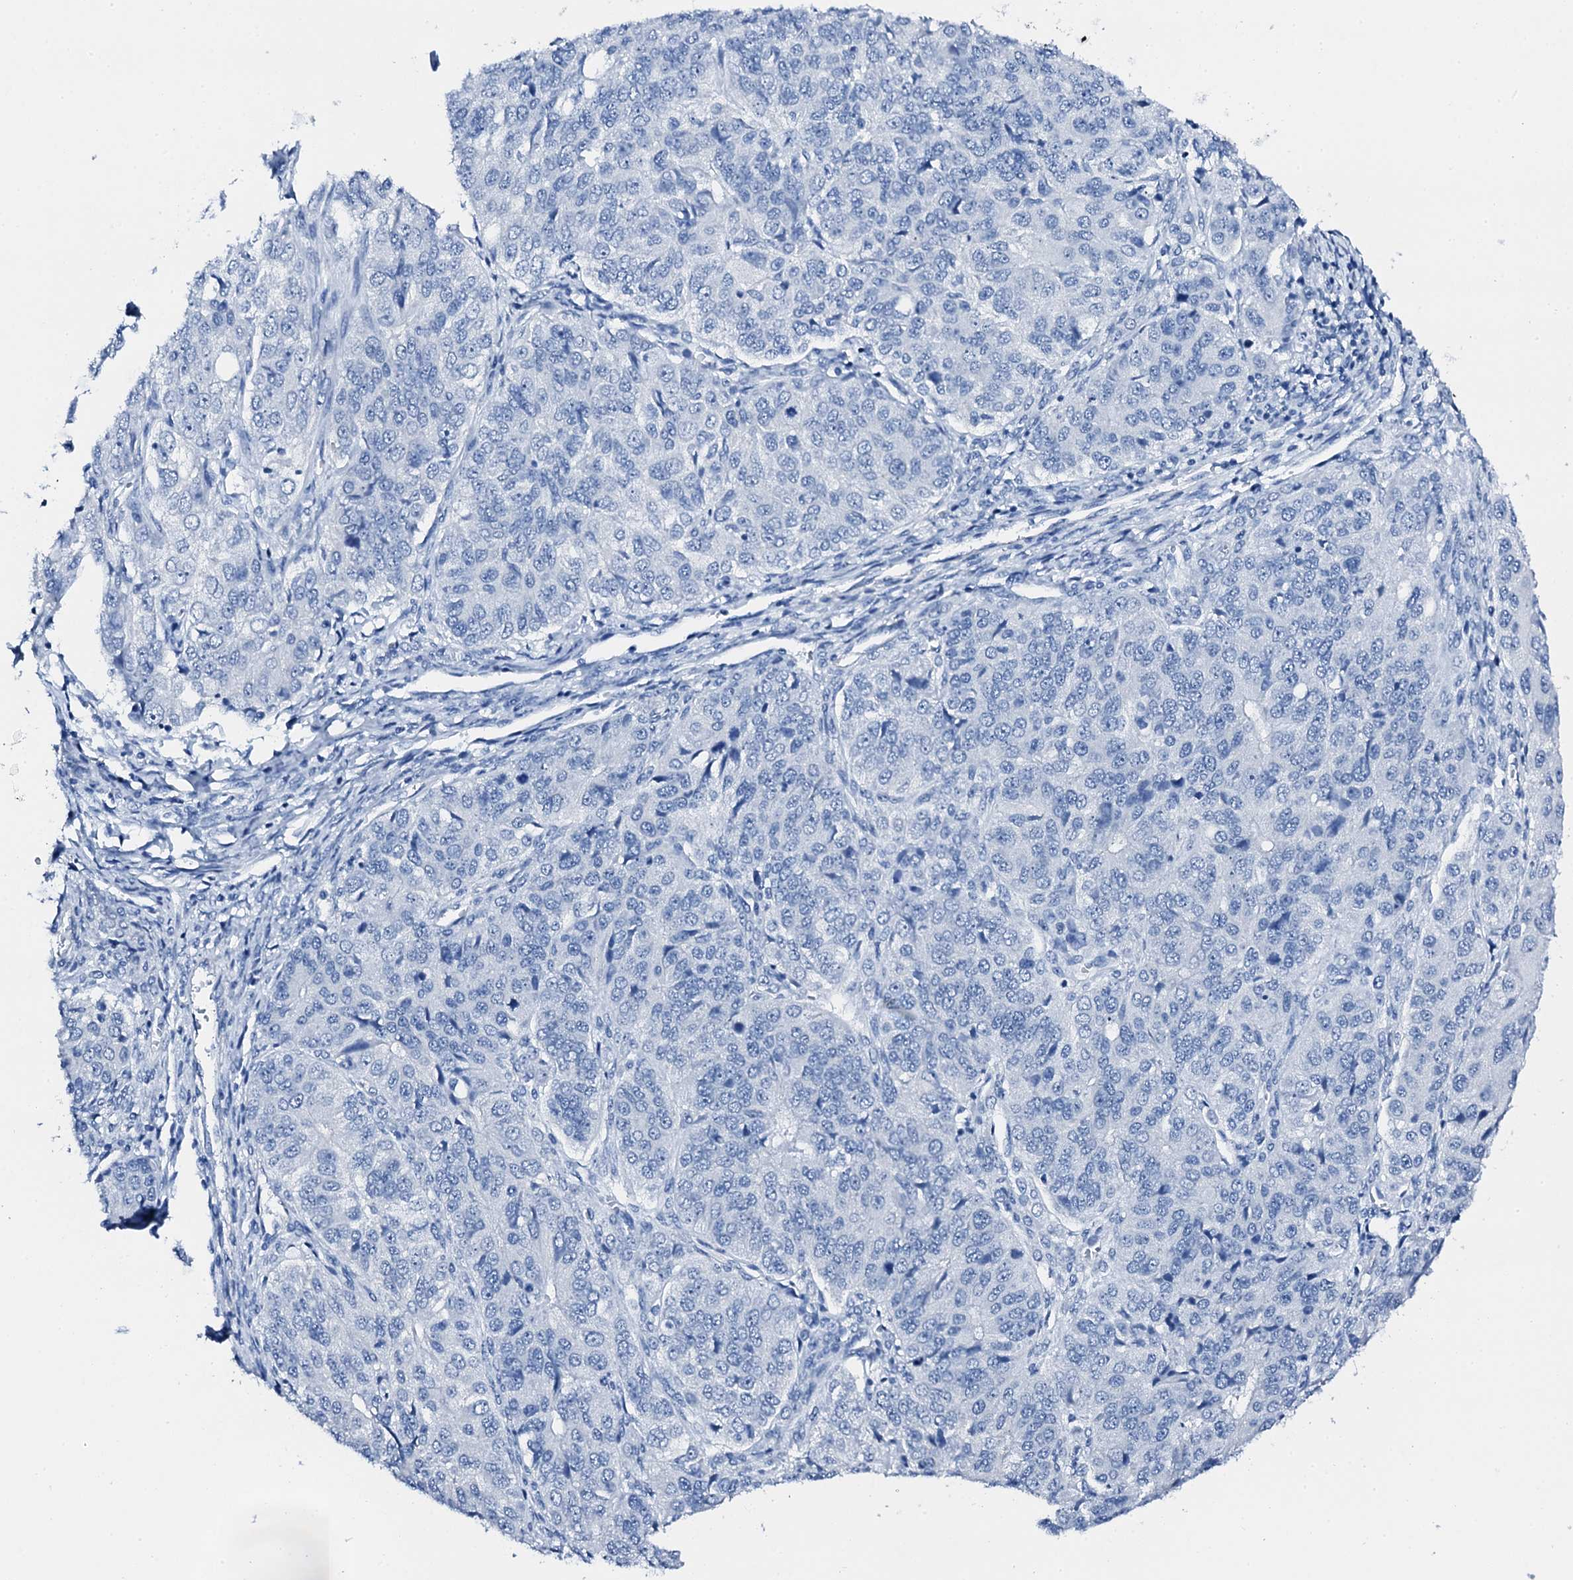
{"staining": {"intensity": "negative", "quantity": "none", "location": "none"}, "tissue": "ovarian cancer", "cell_type": "Tumor cells", "image_type": "cancer", "snomed": [{"axis": "morphology", "description": "Carcinoma, endometroid"}, {"axis": "topography", "description": "Ovary"}], "caption": "Immunohistochemistry (IHC) of human ovarian cancer reveals no staining in tumor cells. (DAB (3,3'-diaminobenzidine) immunohistochemistry with hematoxylin counter stain).", "gene": "PTH", "patient": {"sex": "female", "age": 51}}